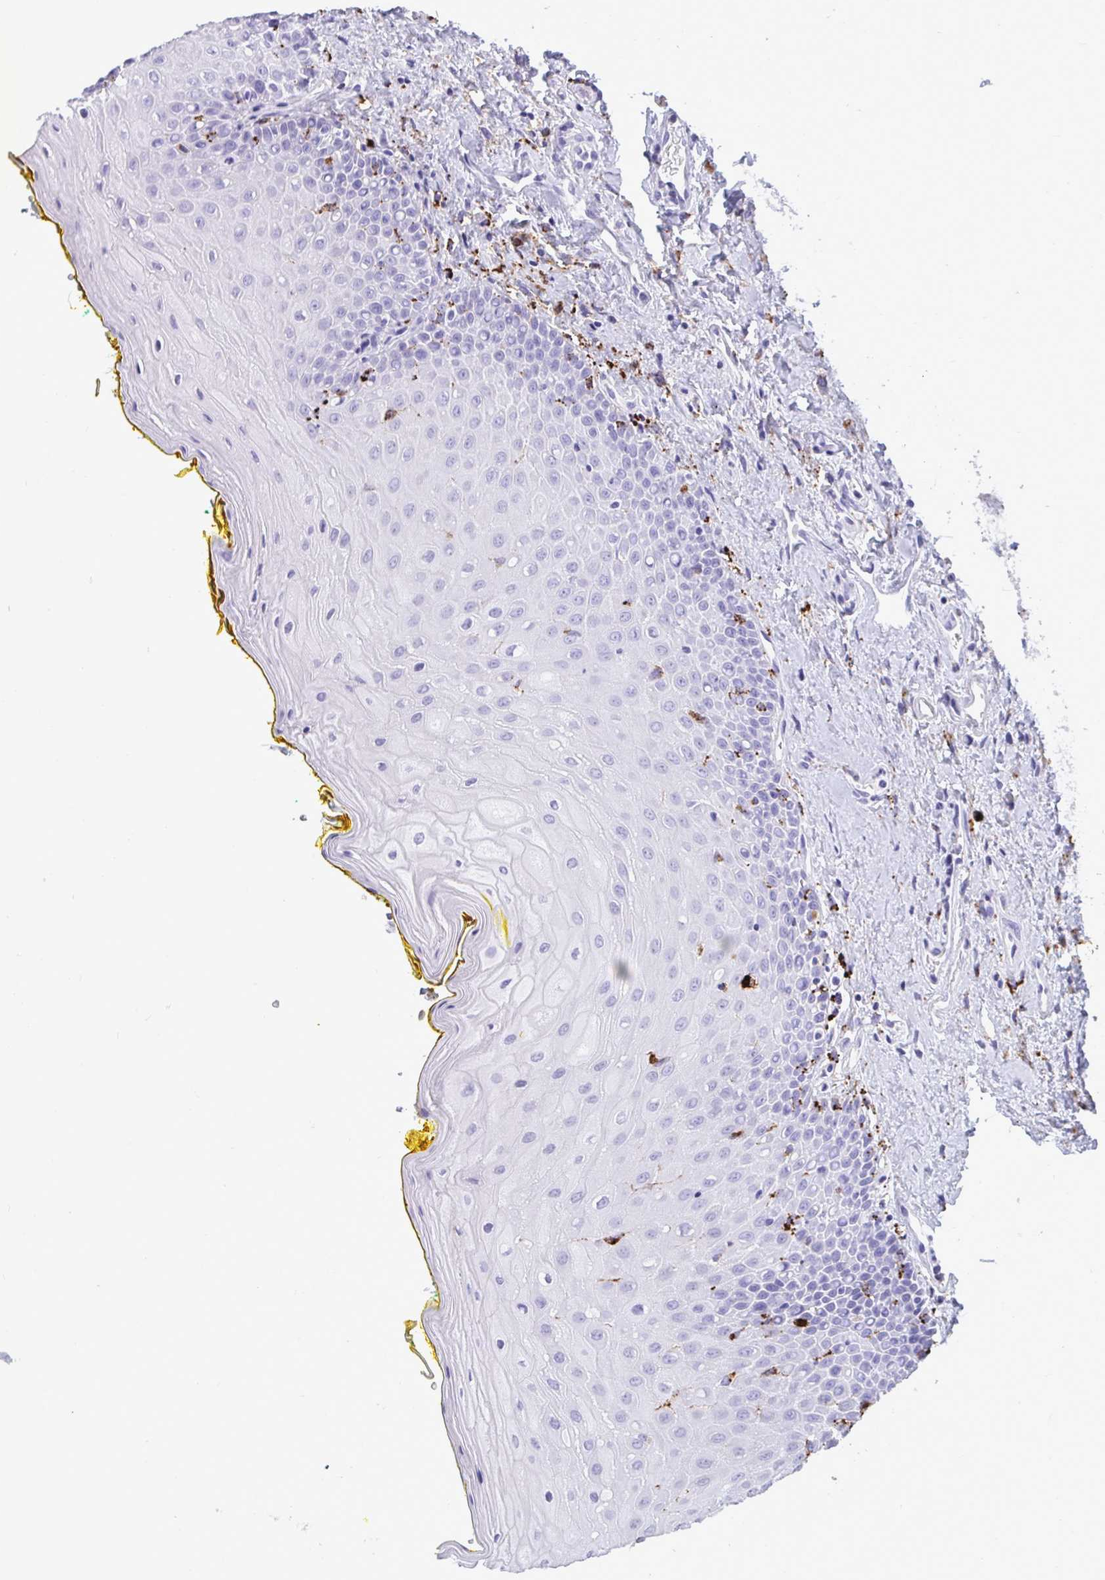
{"staining": {"intensity": "negative", "quantity": "none", "location": "none"}, "tissue": "oral mucosa", "cell_type": "Squamous epithelial cells", "image_type": "normal", "snomed": [{"axis": "morphology", "description": "Normal tissue, NOS"}, {"axis": "morphology", "description": "Squamous cell carcinoma, NOS"}, {"axis": "topography", "description": "Oral tissue"}, {"axis": "topography", "description": "Head-Neck"}], "caption": "Normal oral mucosa was stained to show a protein in brown. There is no significant staining in squamous epithelial cells. The staining is performed using DAB brown chromogen with nuclei counter-stained in using hematoxylin.", "gene": "CPVL", "patient": {"sex": "female", "age": 70}}